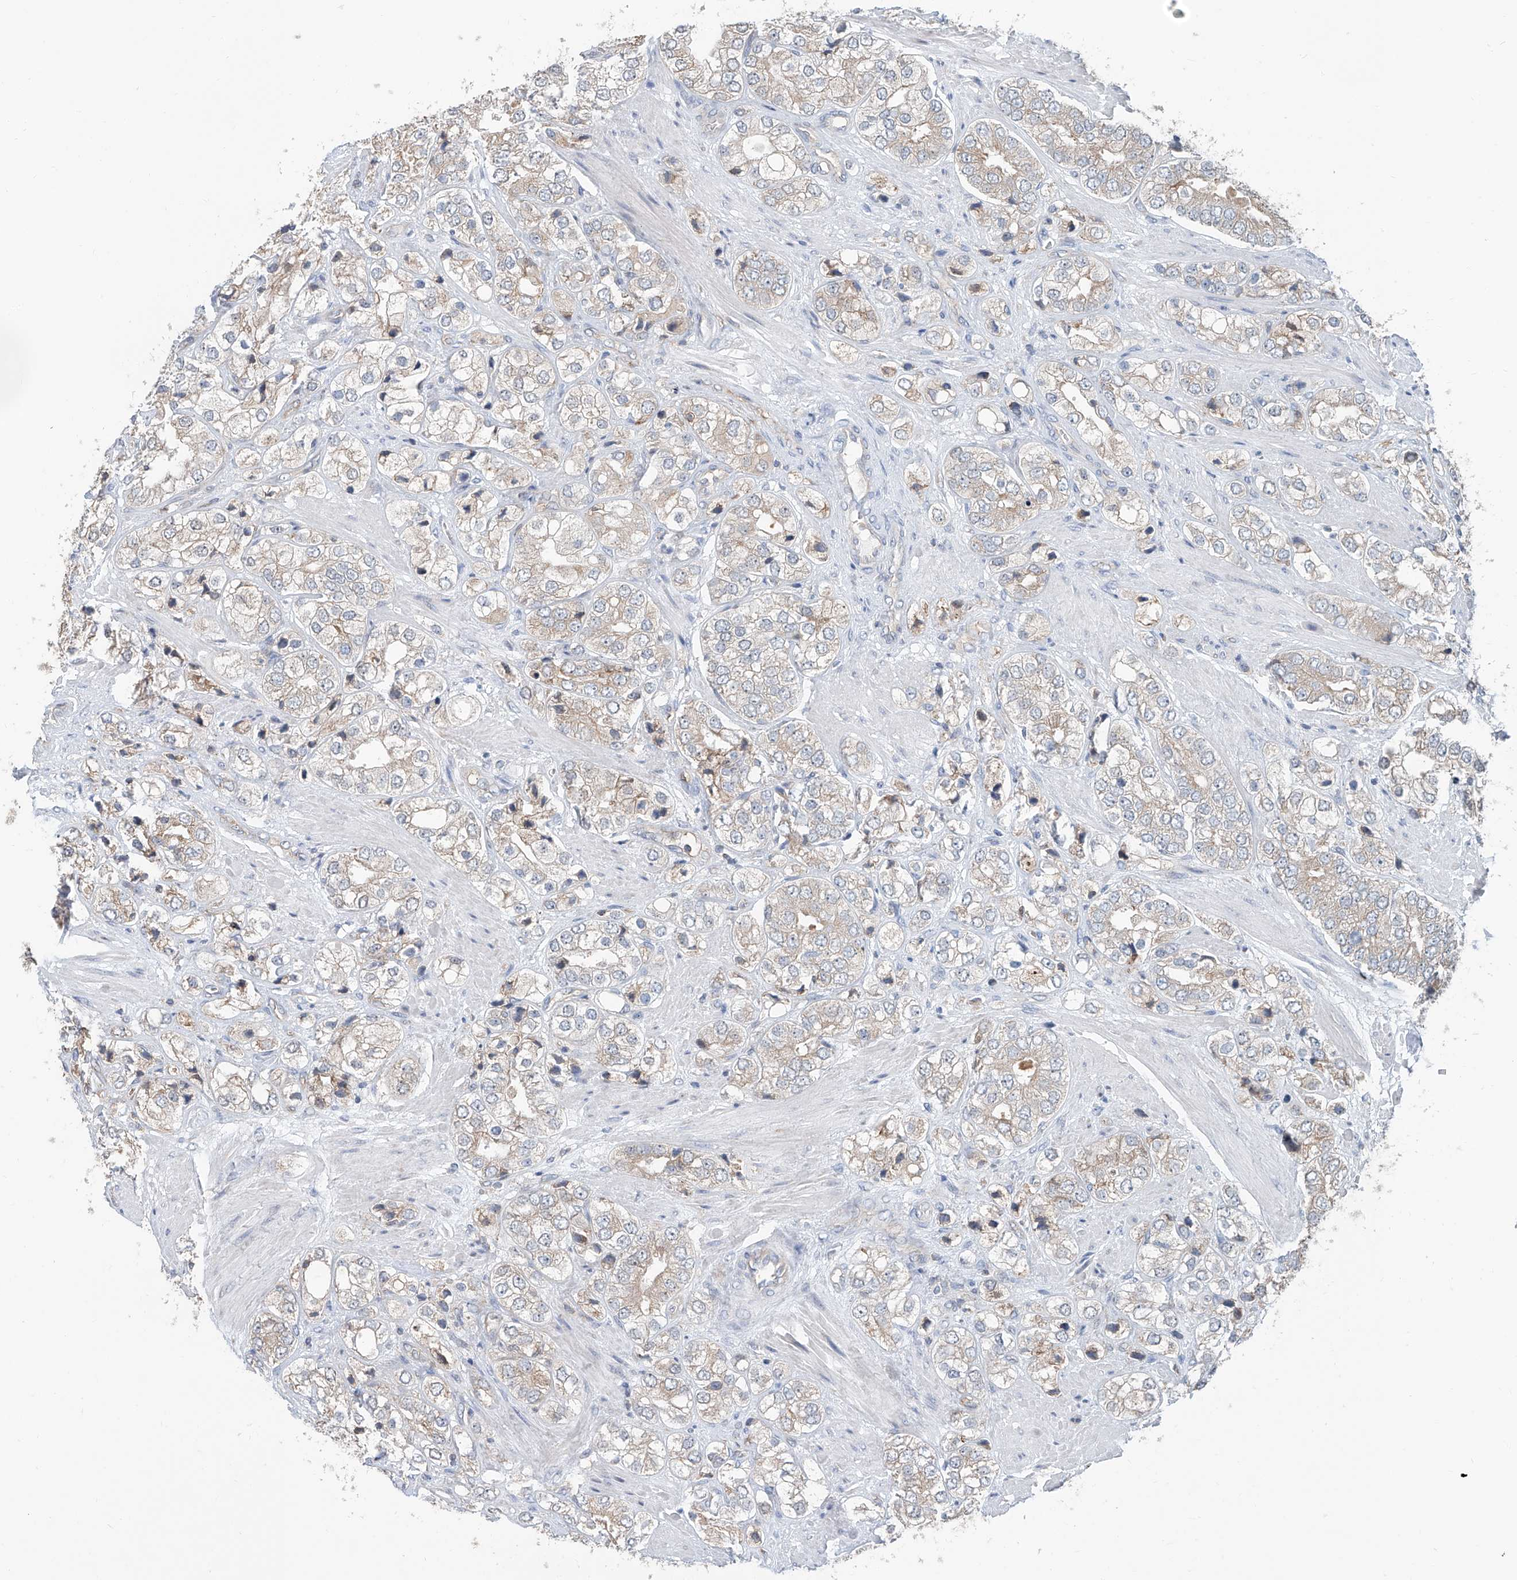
{"staining": {"intensity": "weak", "quantity": "25%-75%", "location": "cytoplasmic/membranous"}, "tissue": "prostate cancer", "cell_type": "Tumor cells", "image_type": "cancer", "snomed": [{"axis": "morphology", "description": "Adenocarcinoma, High grade"}, {"axis": "topography", "description": "Prostate"}], "caption": "High-magnification brightfield microscopy of prostate cancer stained with DAB (3,3'-diaminobenzidine) (brown) and counterstained with hematoxylin (blue). tumor cells exhibit weak cytoplasmic/membranous expression is seen in approximately25%-75% of cells. The staining is performed using DAB (3,3'-diaminobenzidine) brown chromogen to label protein expression. The nuclei are counter-stained blue using hematoxylin.", "gene": "KCNK10", "patient": {"sex": "male", "age": 50}}